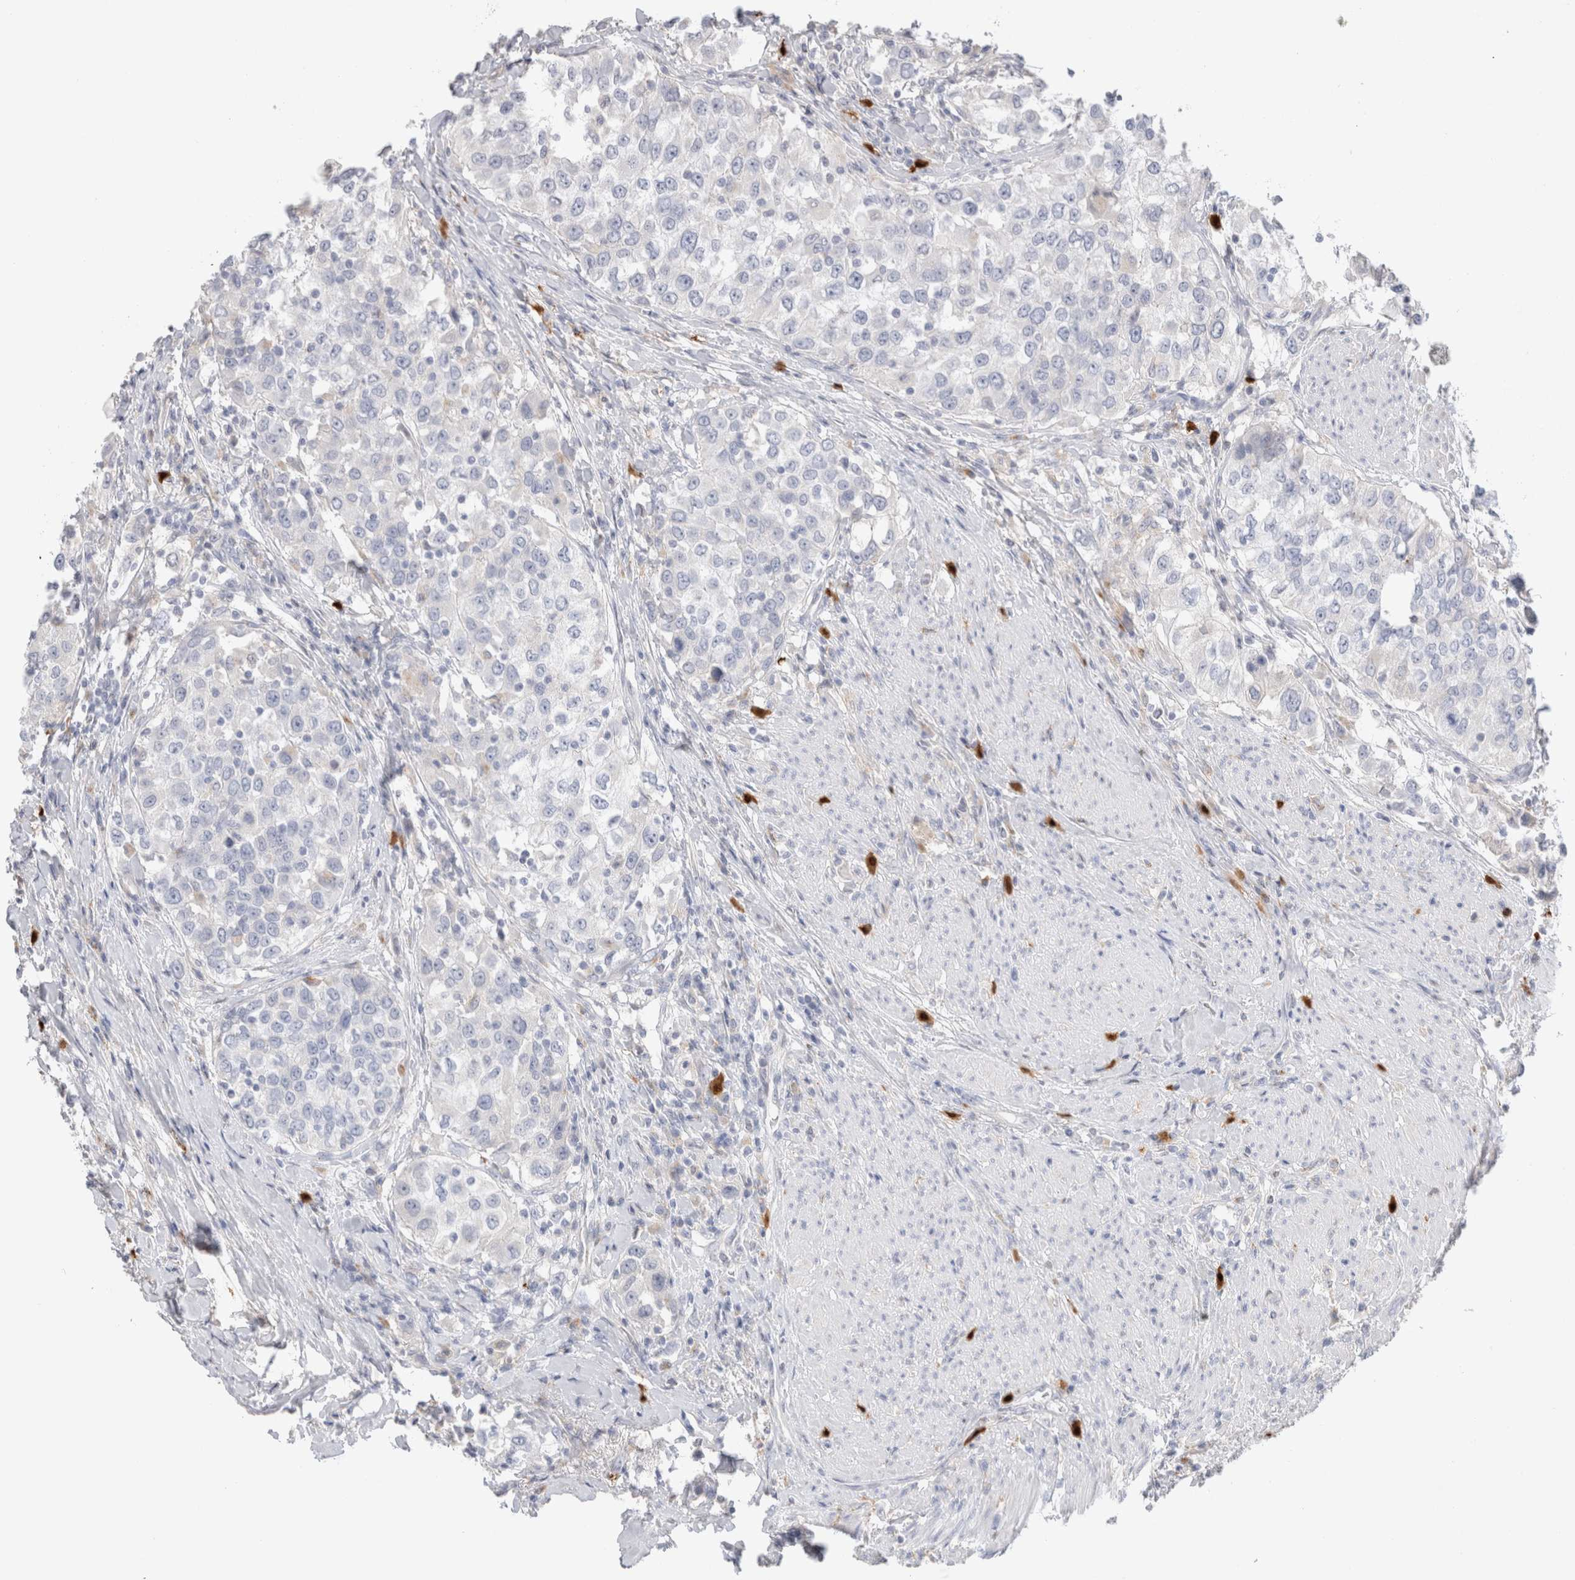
{"staining": {"intensity": "negative", "quantity": "none", "location": "none"}, "tissue": "urothelial cancer", "cell_type": "Tumor cells", "image_type": "cancer", "snomed": [{"axis": "morphology", "description": "Urothelial carcinoma, High grade"}, {"axis": "topography", "description": "Urinary bladder"}], "caption": "The photomicrograph reveals no significant staining in tumor cells of urothelial cancer.", "gene": "HPGDS", "patient": {"sex": "female", "age": 80}}